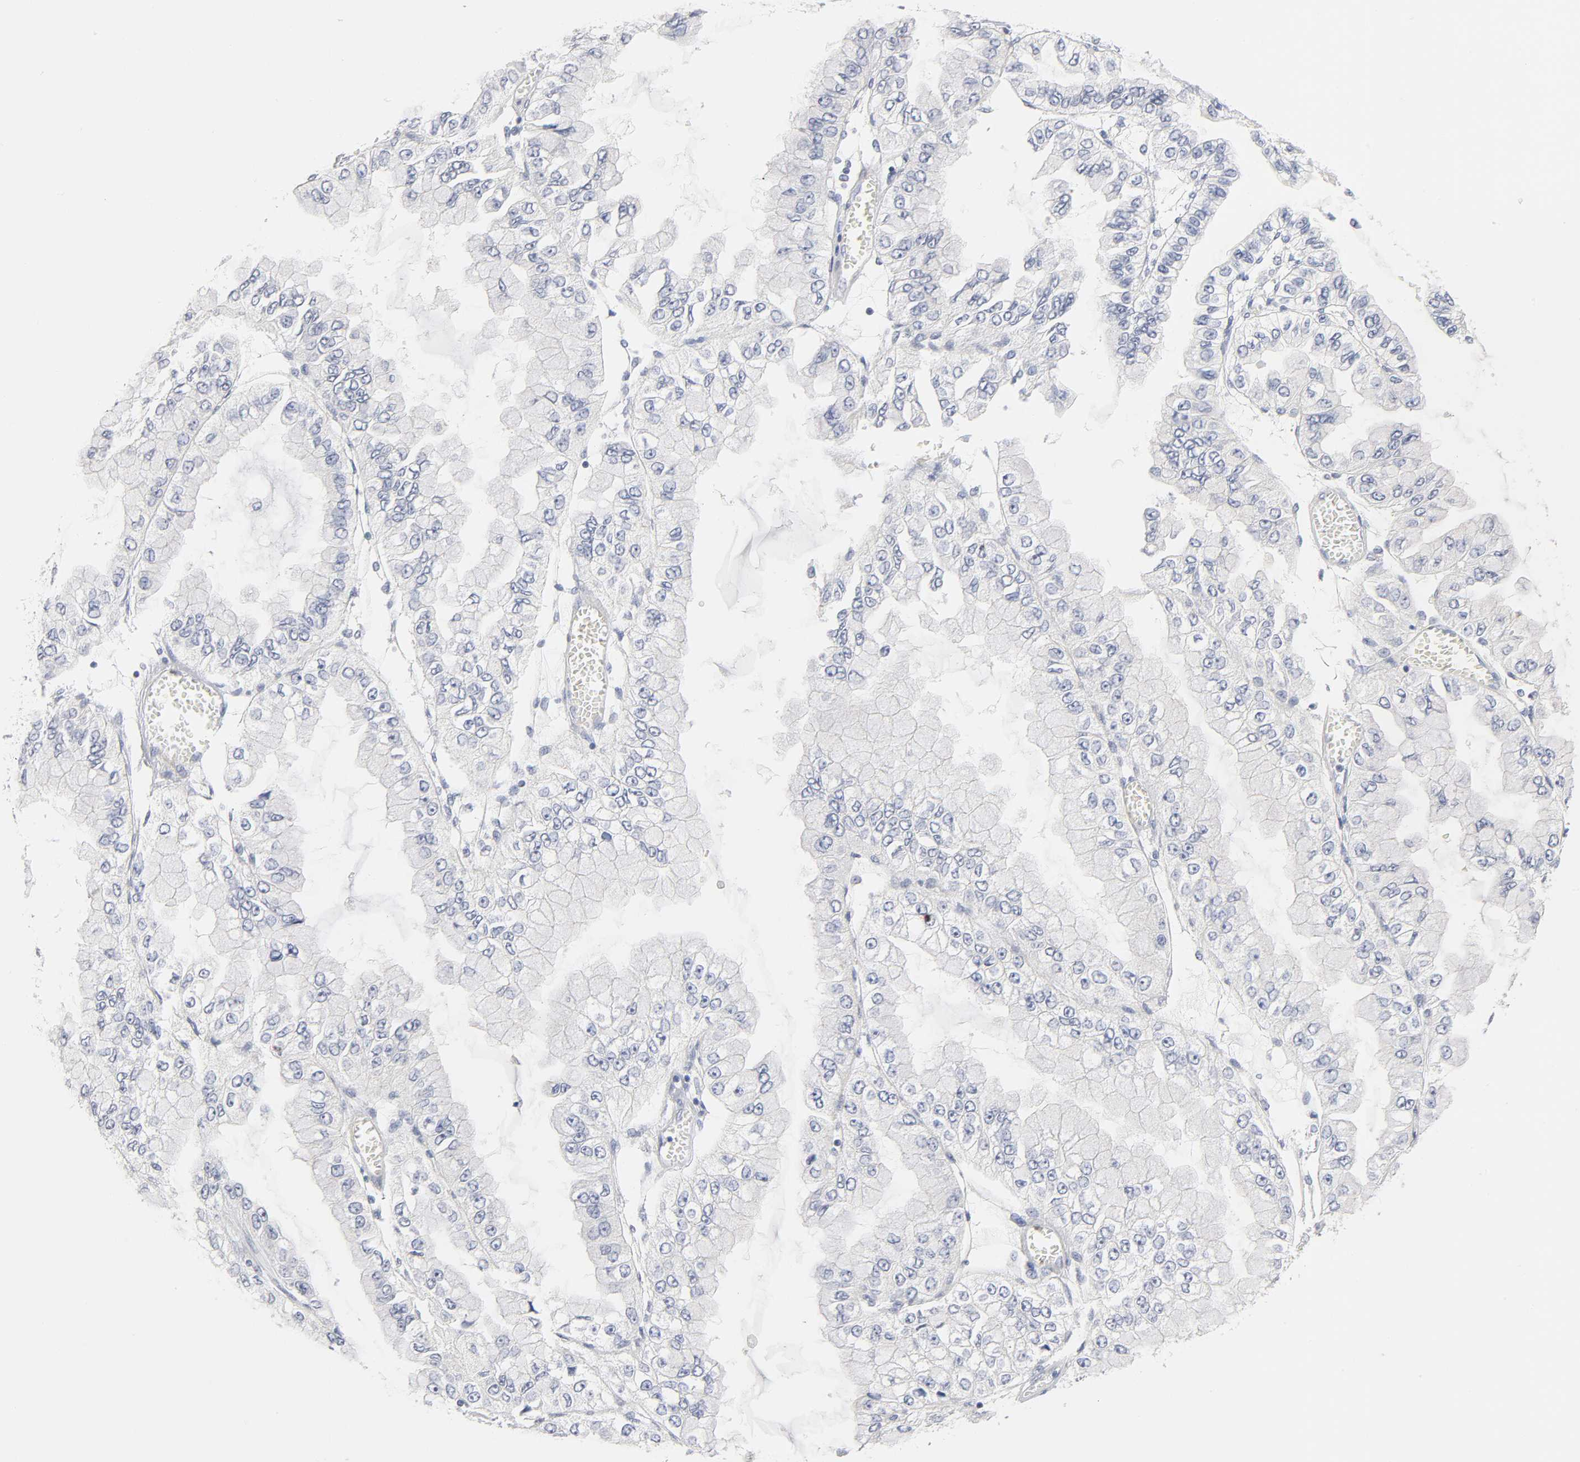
{"staining": {"intensity": "negative", "quantity": "none", "location": "none"}, "tissue": "liver cancer", "cell_type": "Tumor cells", "image_type": "cancer", "snomed": [{"axis": "morphology", "description": "Cholangiocarcinoma"}, {"axis": "topography", "description": "Liver"}], "caption": "A micrograph of liver cancer stained for a protein shows no brown staining in tumor cells.", "gene": "ROCK1", "patient": {"sex": "female", "age": 79}}